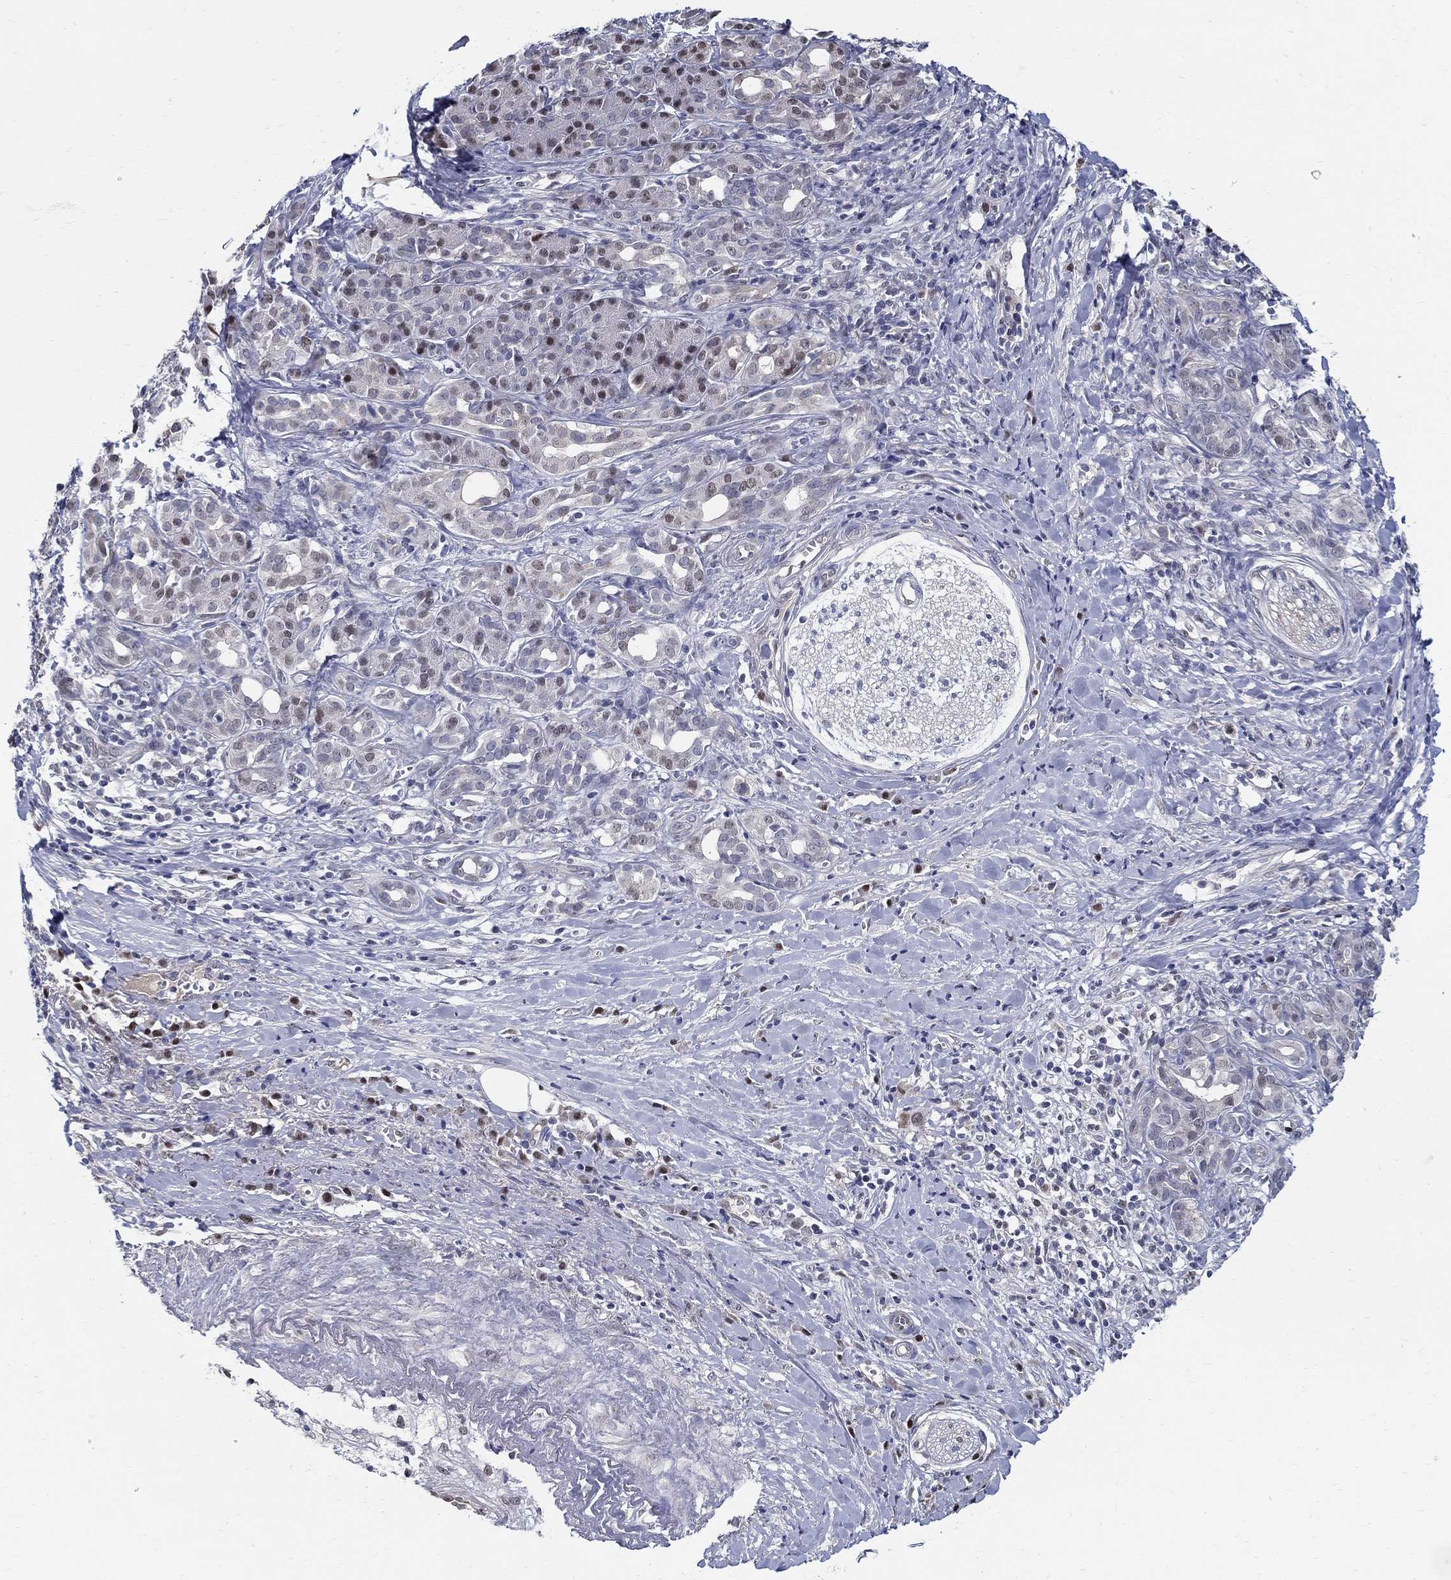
{"staining": {"intensity": "strong", "quantity": "25%-75%", "location": "nuclear"}, "tissue": "pancreatic cancer", "cell_type": "Tumor cells", "image_type": "cancer", "snomed": [{"axis": "morphology", "description": "Adenocarcinoma, NOS"}, {"axis": "topography", "description": "Pancreas"}], "caption": "Brown immunohistochemical staining in human pancreatic cancer (adenocarcinoma) displays strong nuclear staining in approximately 25%-75% of tumor cells.", "gene": "C16orf46", "patient": {"sex": "male", "age": 61}}